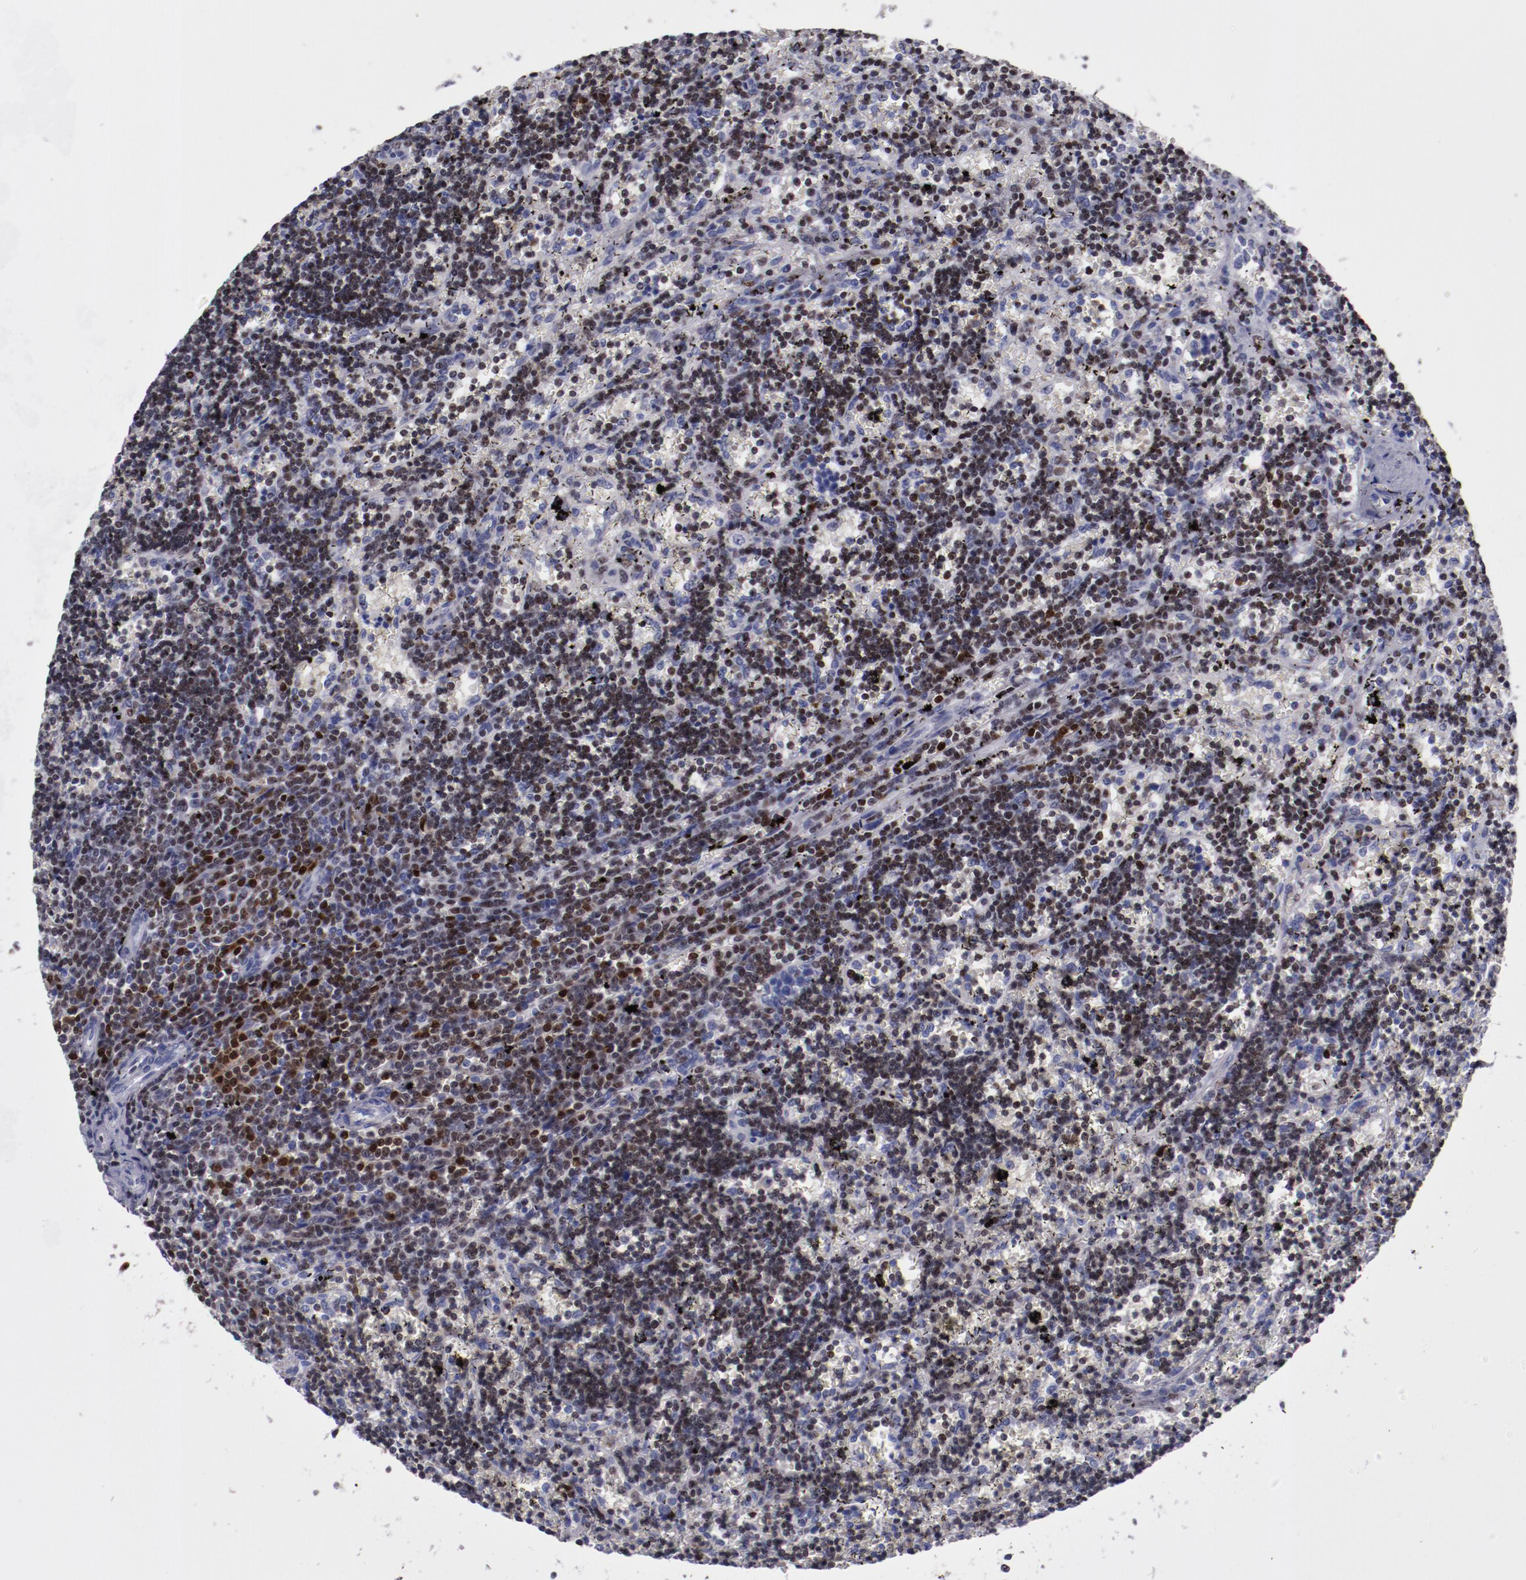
{"staining": {"intensity": "moderate", "quantity": ">75%", "location": "nuclear"}, "tissue": "lymphoma", "cell_type": "Tumor cells", "image_type": "cancer", "snomed": [{"axis": "morphology", "description": "Malignant lymphoma, non-Hodgkin's type, Low grade"}, {"axis": "topography", "description": "Spleen"}], "caption": "Human lymphoma stained for a protein (brown) exhibits moderate nuclear positive staining in approximately >75% of tumor cells.", "gene": "IRF8", "patient": {"sex": "male", "age": 60}}